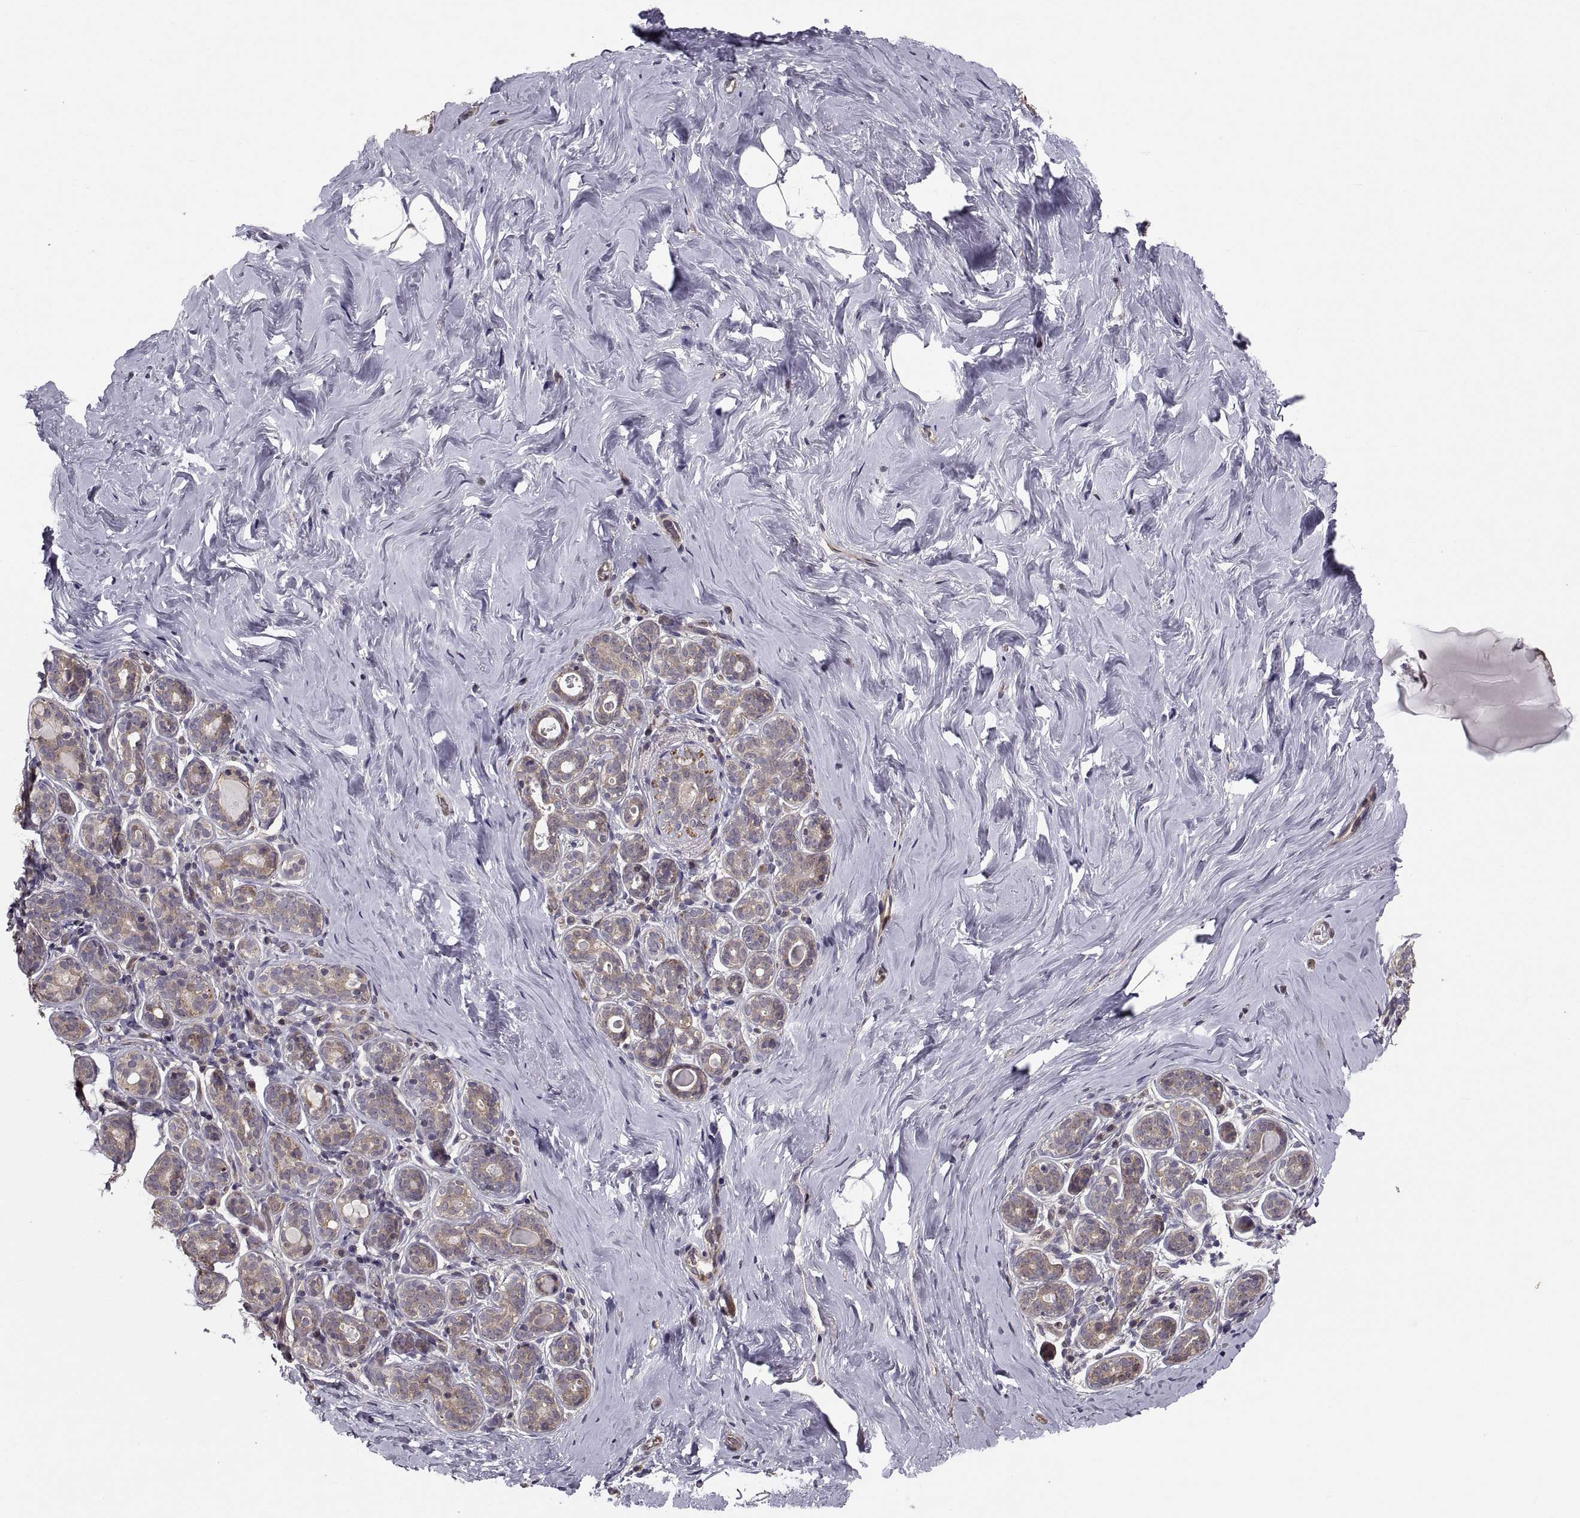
{"staining": {"intensity": "negative", "quantity": "none", "location": "none"}, "tissue": "breast", "cell_type": "Adipocytes", "image_type": "normal", "snomed": [{"axis": "morphology", "description": "Normal tissue, NOS"}, {"axis": "topography", "description": "Skin"}, {"axis": "topography", "description": "Breast"}], "caption": "This is a photomicrograph of immunohistochemistry (IHC) staining of unremarkable breast, which shows no positivity in adipocytes.", "gene": "PMM2", "patient": {"sex": "female", "age": 43}}